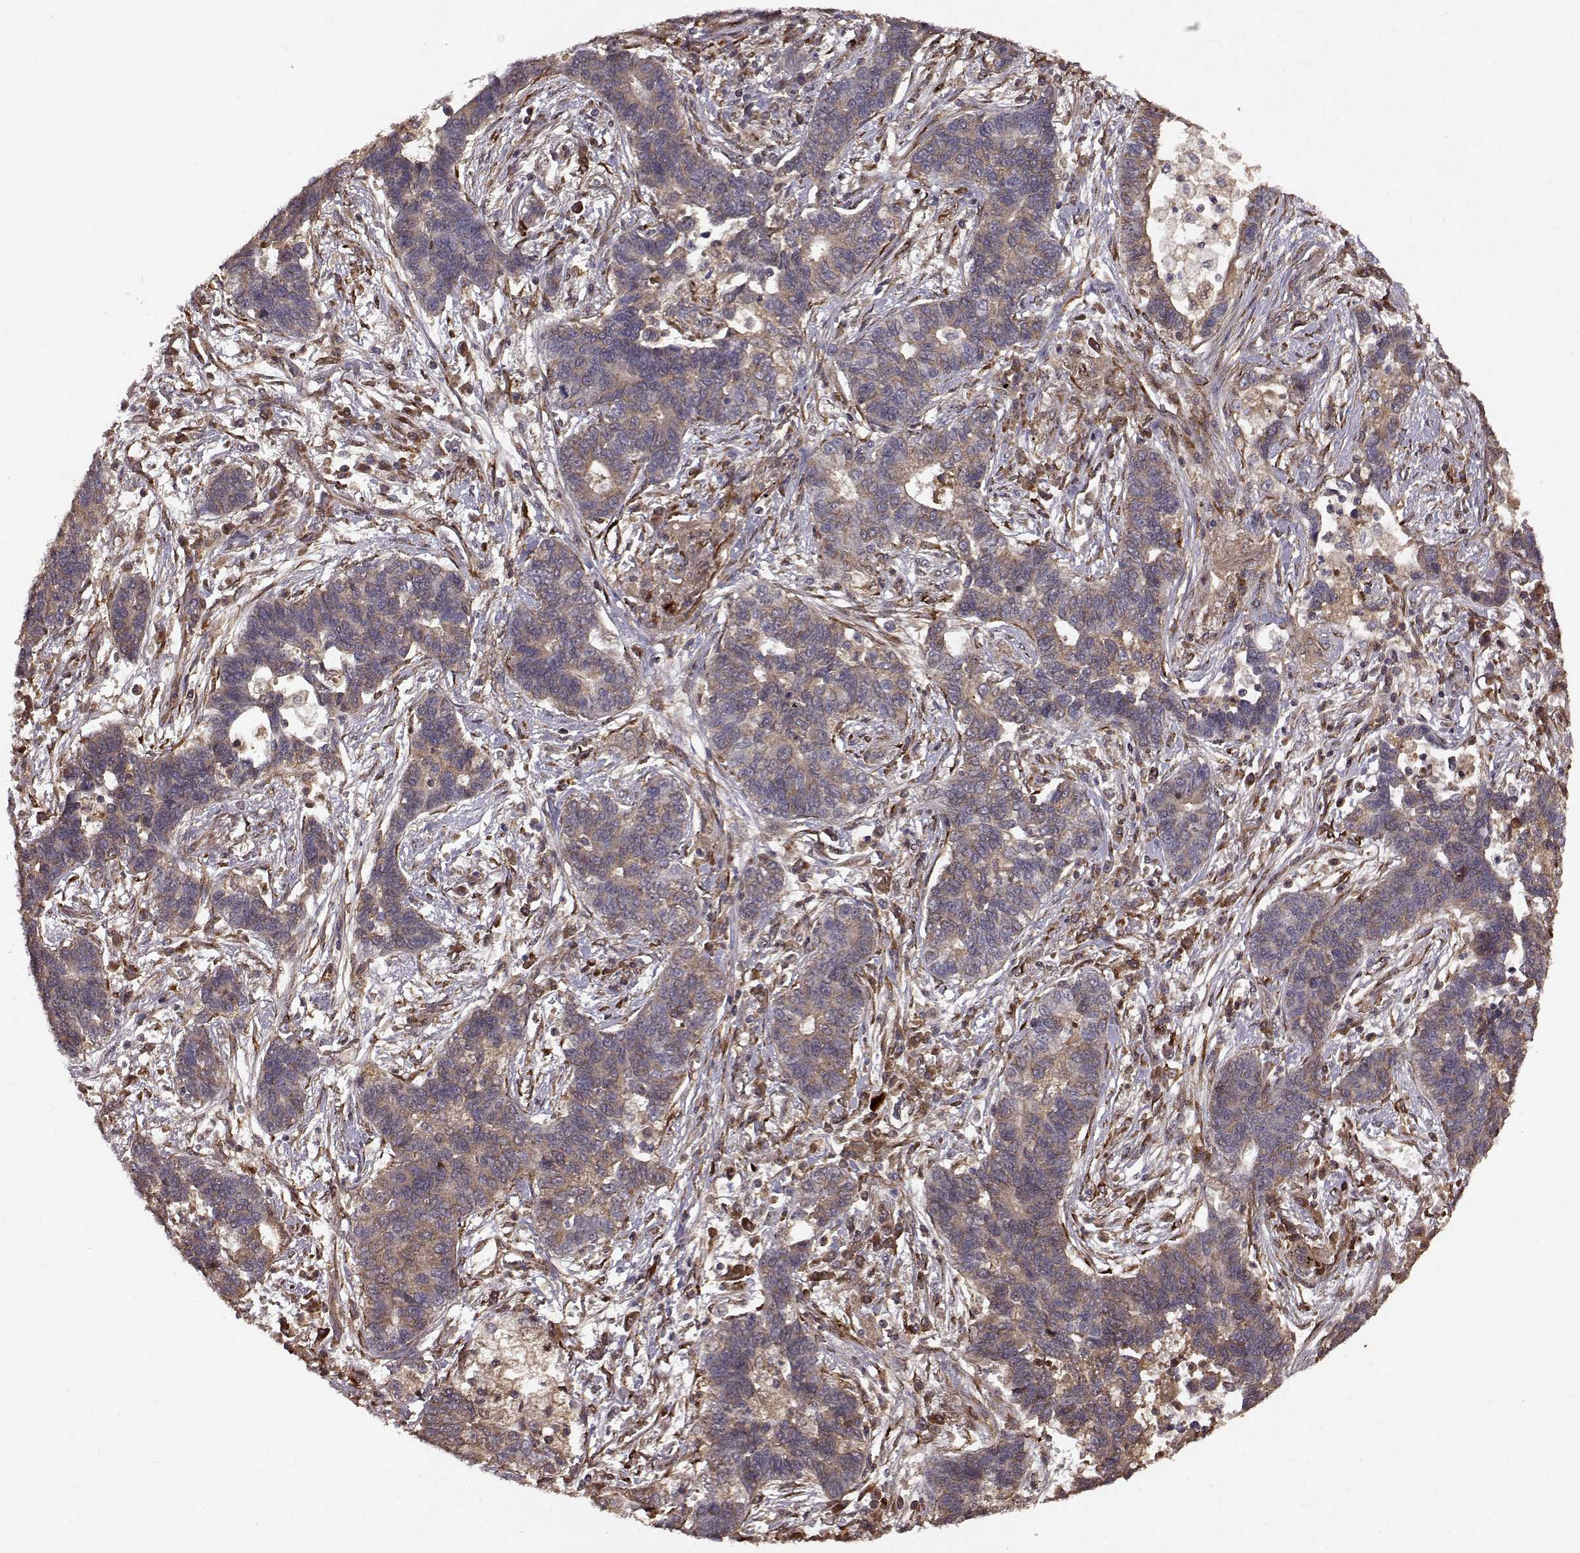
{"staining": {"intensity": "weak", "quantity": "25%-75%", "location": "cytoplasmic/membranous"}, "tissue": "lung cancer", "cell_type": "Tumor cells", "image_type": "cancer", "snomed": [{"axis": "morphology", "description": "Adenocarcinoma, NOS"}, {"axis": "topography", "description": "Lung"}], "caption": "Adenocarcinoma (lung) tissue demonstrates weak cytoplasmic/membranous expression in approximately 25%-75% of tumor cells, visualized by immunohistochemistry.", "gene": "FSTL1", "patient": {"sex": "female", "age": 57}}